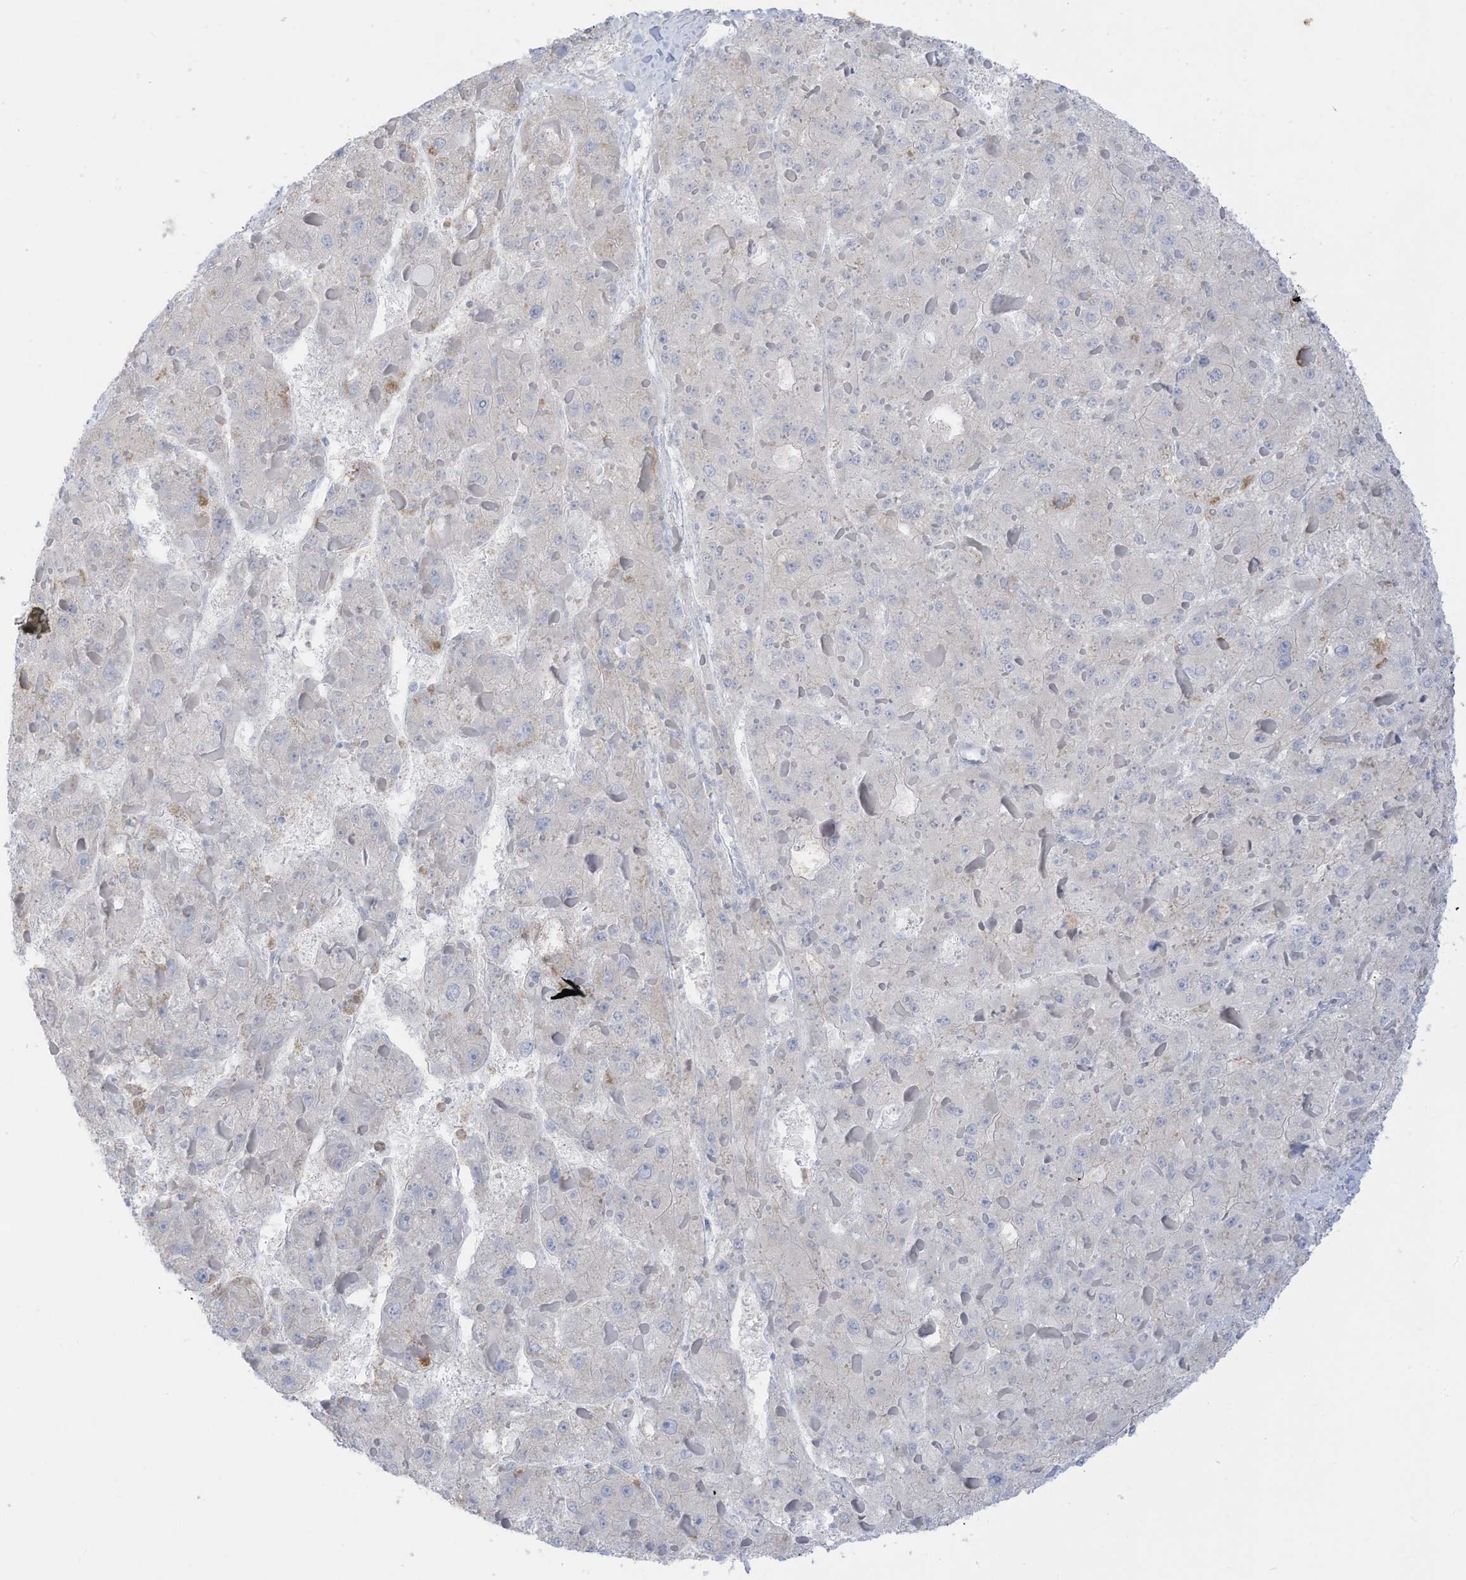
{"staining": {"intensity": "negative", "quantity": "none", "location": "none"}, "tissue": "liver cancer", "cell_type": "Tumor cells", "image_type": "cancer", "snomed": [{"axis": "morphology", "description": "Carcinoma, Hepatocellular, NOS"}, {"axis": "topography", "description": "Liver"}], "caption": "Immunohistochemistry photomicrograph of hepatocellular carcinoma (liver) stained for a protein (brown), which demonstrates no expression in tumor cells.", "gene": "HSD17B13", "patient": {"sex": "female", "age": 73}}